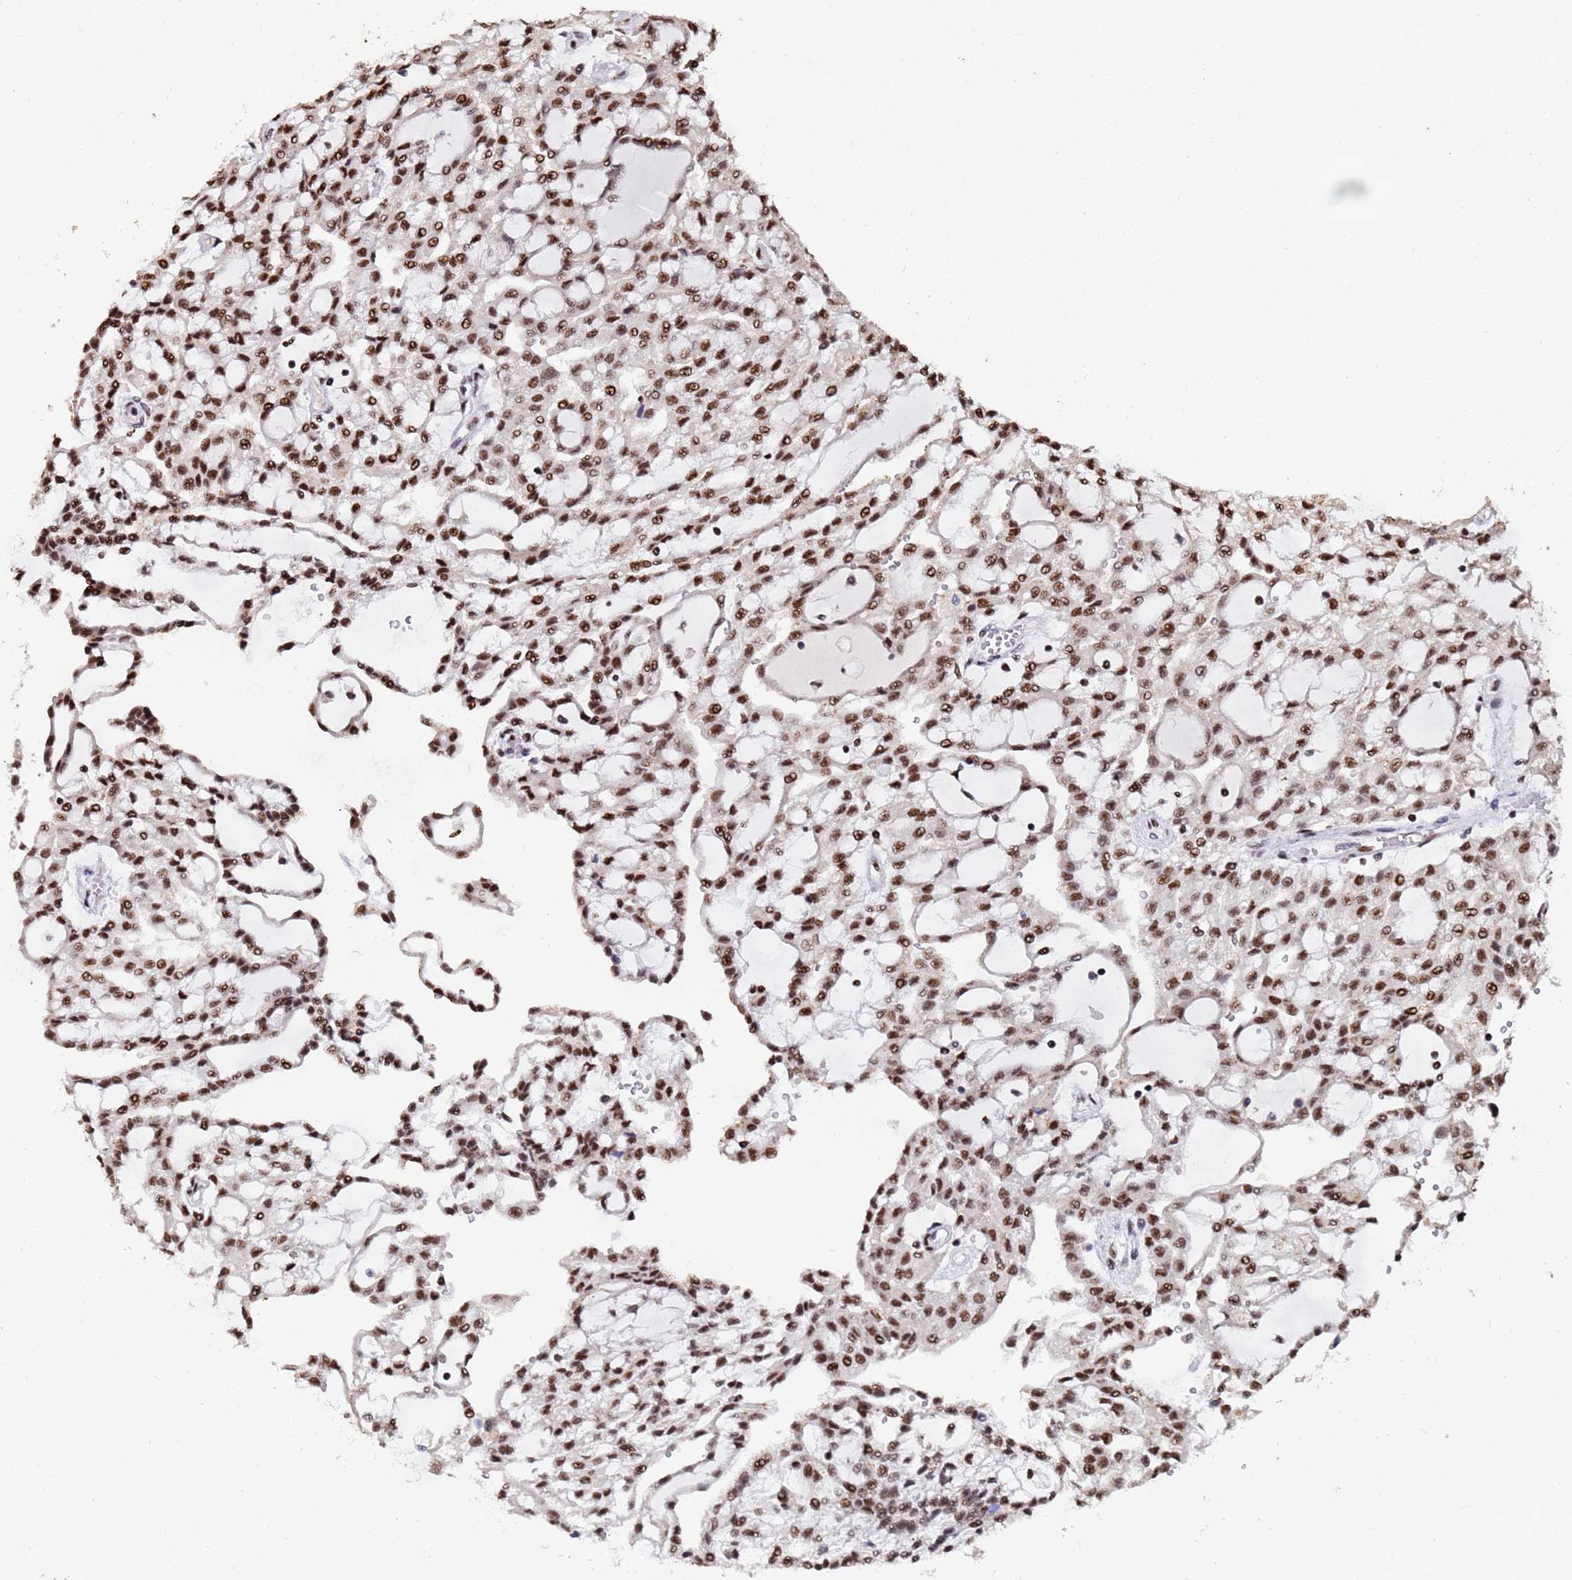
{"staining": {"intensity": "moderate", "quantity": ">75%", "location": "nuclear"}, "tissue": "renal cancer", "cell_type": "Tumor cells", "image_type": "cancer", "snomed": [{"axis": "morphology", "description": "Adenocarcinoma, NOS"}, {"axis": "topography", "description": "Kidney"}], "caption": "Protein positivity by immunohistochemistry (IHC) exhibits moderate nuclear positivity in about >75% of tumor cells in renal cancer (adenocarcinoma). (DAB (3,3'-diaminobenzidine) IHC, brown staining for protein, blue staining for nuclei).", "gene": "SF3B2", "patient": {"sex": "male", "age": 63}}